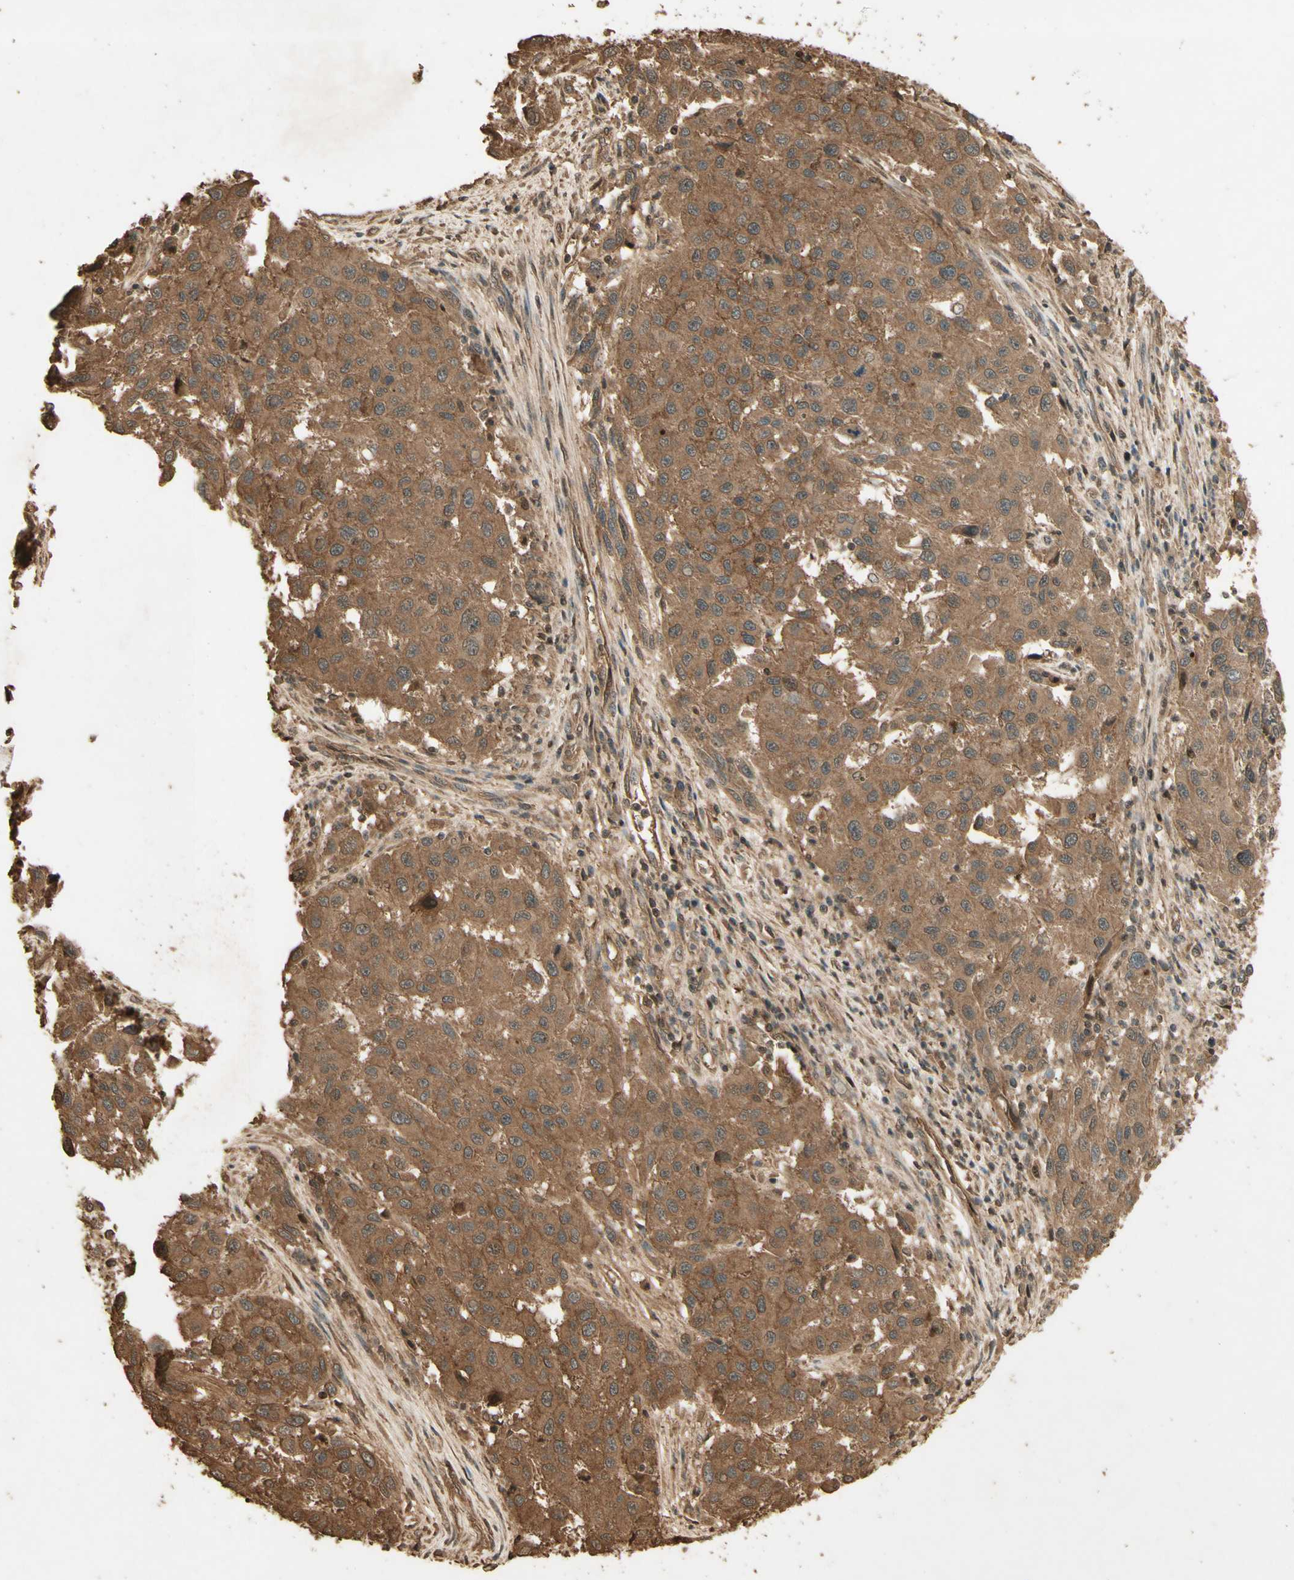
{"staining": {"intensity": "moderate", "quantity": ">75%", "location": "cytoplasmic/membranous"}, "tissue": "melanoma", "cell_type": "Tumor cells", "image_type": "cancer", "snomed": [{"axis": "morphology", "description": "Malignant melanoma, Metastatic site"}, {"axis": "topography", "description": "Lymph node"}], "caption": "Protein expression analysis of melanoma demonstrates moderate cytoplasmic/membranous expression in about >75% of tumor cells. The staining is performed using DAB (3,3'-diaminobenzidine) brown chromogen to label protein expression. The nuclei are counter-stained blue using hematoxylin.", "gene": "SMAD9", "patient": {"sex": "male", "age": 61}}